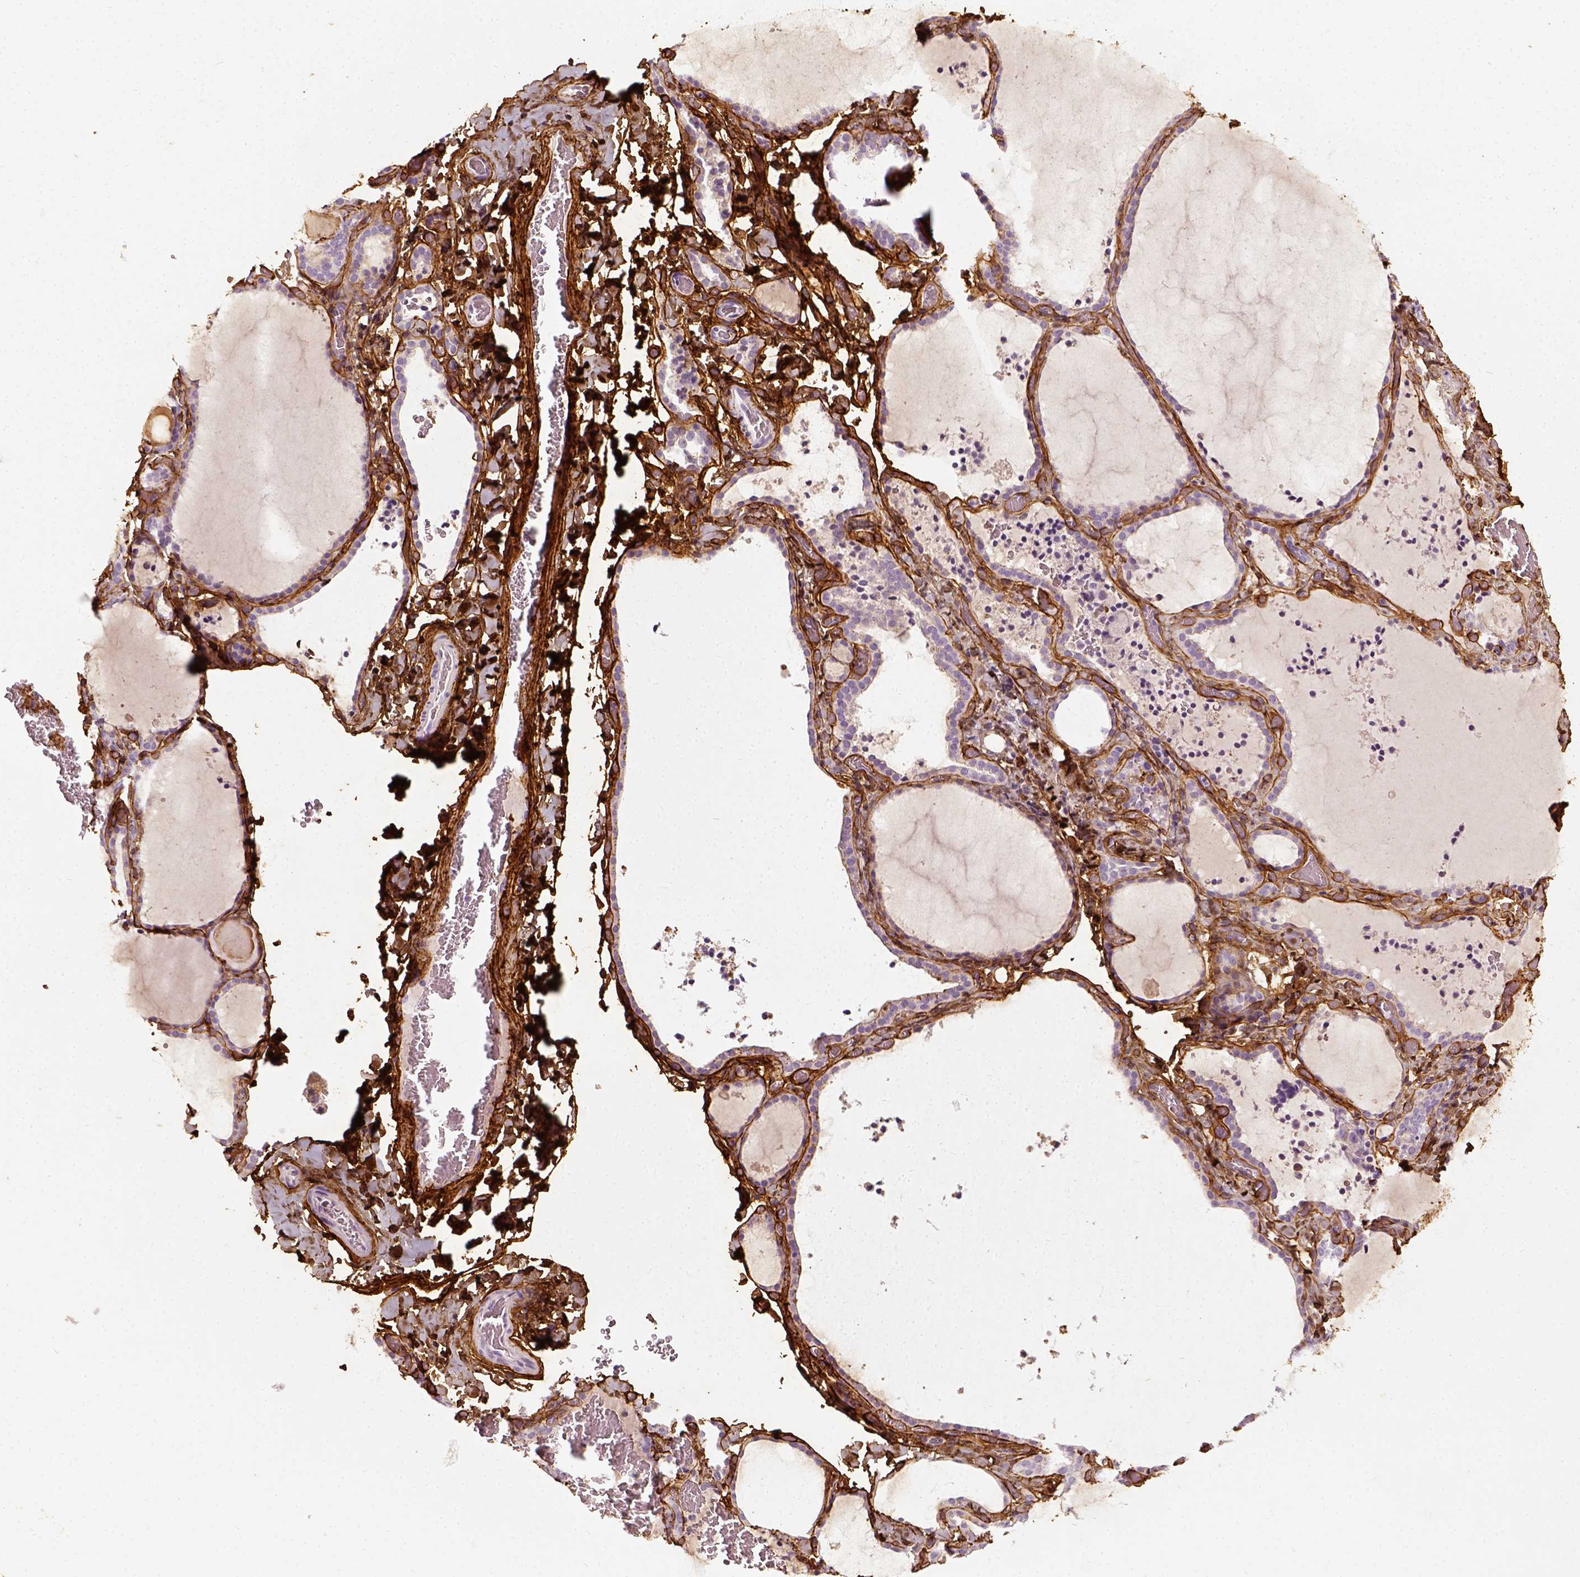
{"staining": {"intensity": "negative", "quantity": "none", "location": "none"}, "tissue": "thyroid gland", "cell_type": "Glandular cells", "image_type": "normal", "snomed": [{"axis": "morphology", "description": "Normal tissue, NOS"}, {"axis": "topography", "description": "Thyroid gland"}], "caption": "Micrograph shows no significant protein positivity in glandular cells of benign thyroid gland. (IHC, brightfield microscopy, high magnification).", "gene": "COL6A2", "patient": {"sex": "female", "age": 22}}